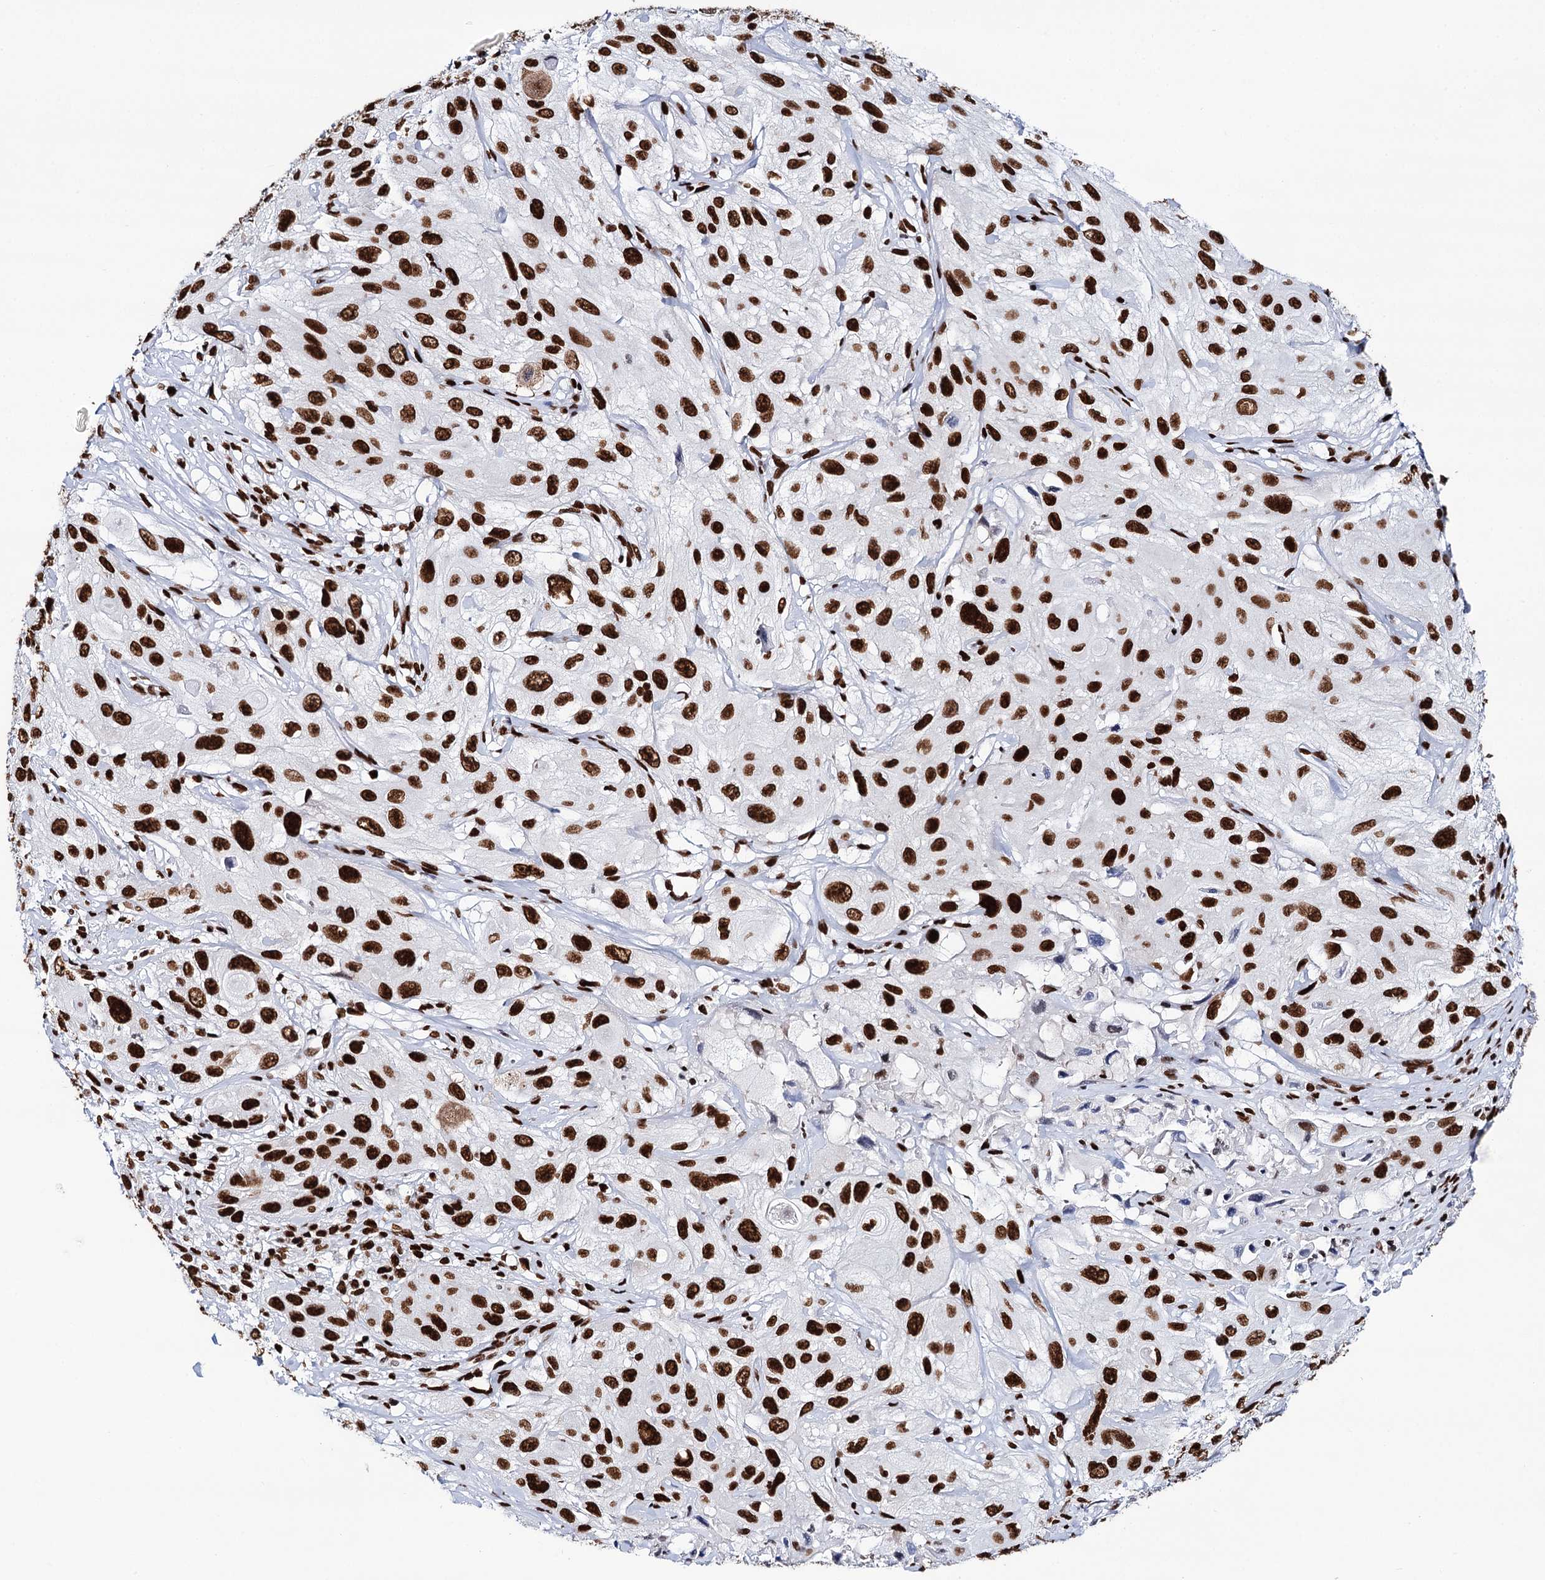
{"staining": {"intensity": "strong", "quantity": ">75%", "location": "nuclear"}, "tissue": "cervical cancer", "cell_type": "Tumor cells", "image_type": "cancer", "snomed": [{"axis": "morphology", "description": "Squamous cell carcinoma, NOS"}, {"axis": "topography", "description": "Cervix"}], "caption": "Strong nuclear protein positivity is present in about >75% of tumor cells in squamous cell carcinoma (cervical). (DAB (3,3'-diaminobenzidine) IHC with brightfield microscopy, high magnification).", "gene": "MATR3", "patient": {"sex": "female", "age": 42}}